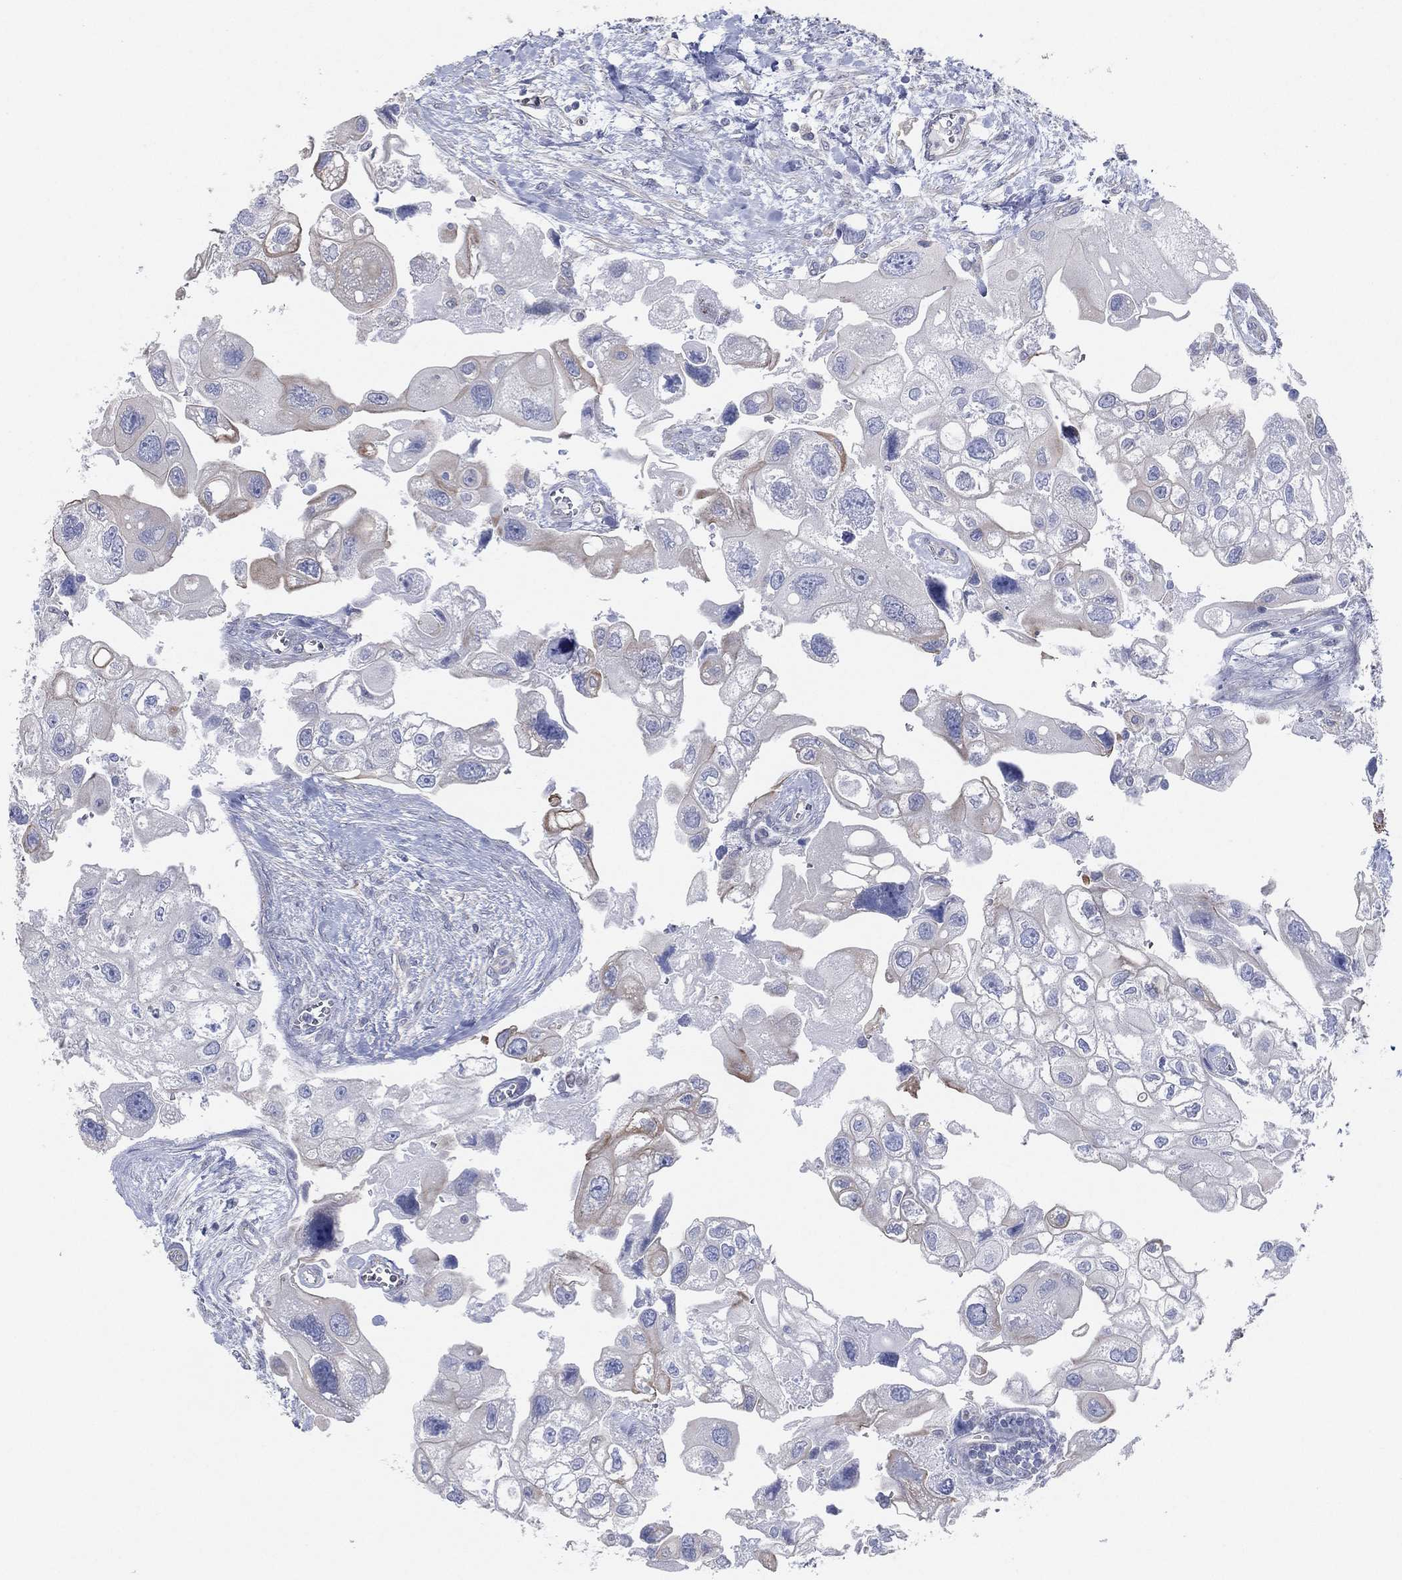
{"staining": {"intensity": "weak", "quantity": "<25%", "location": "cytoplasmic/membranous"}, "tissue": "urothelial cancer", "cell_type": "Tumor cells", "image_type": "cancer", "snomed": [{"axis": "morphology", "description": "Urothelial carcinoma, High grade"}, {"axis": "topography", "description": "Urinary bladder"}], "caption": "High-grade urothelial carcinoma stained for a protein using immunohistochemistry (IHC) demonstrates no positivity tumor cells.", "gene": "CFTR", "patient": {"sex": "male", "age": 59}}